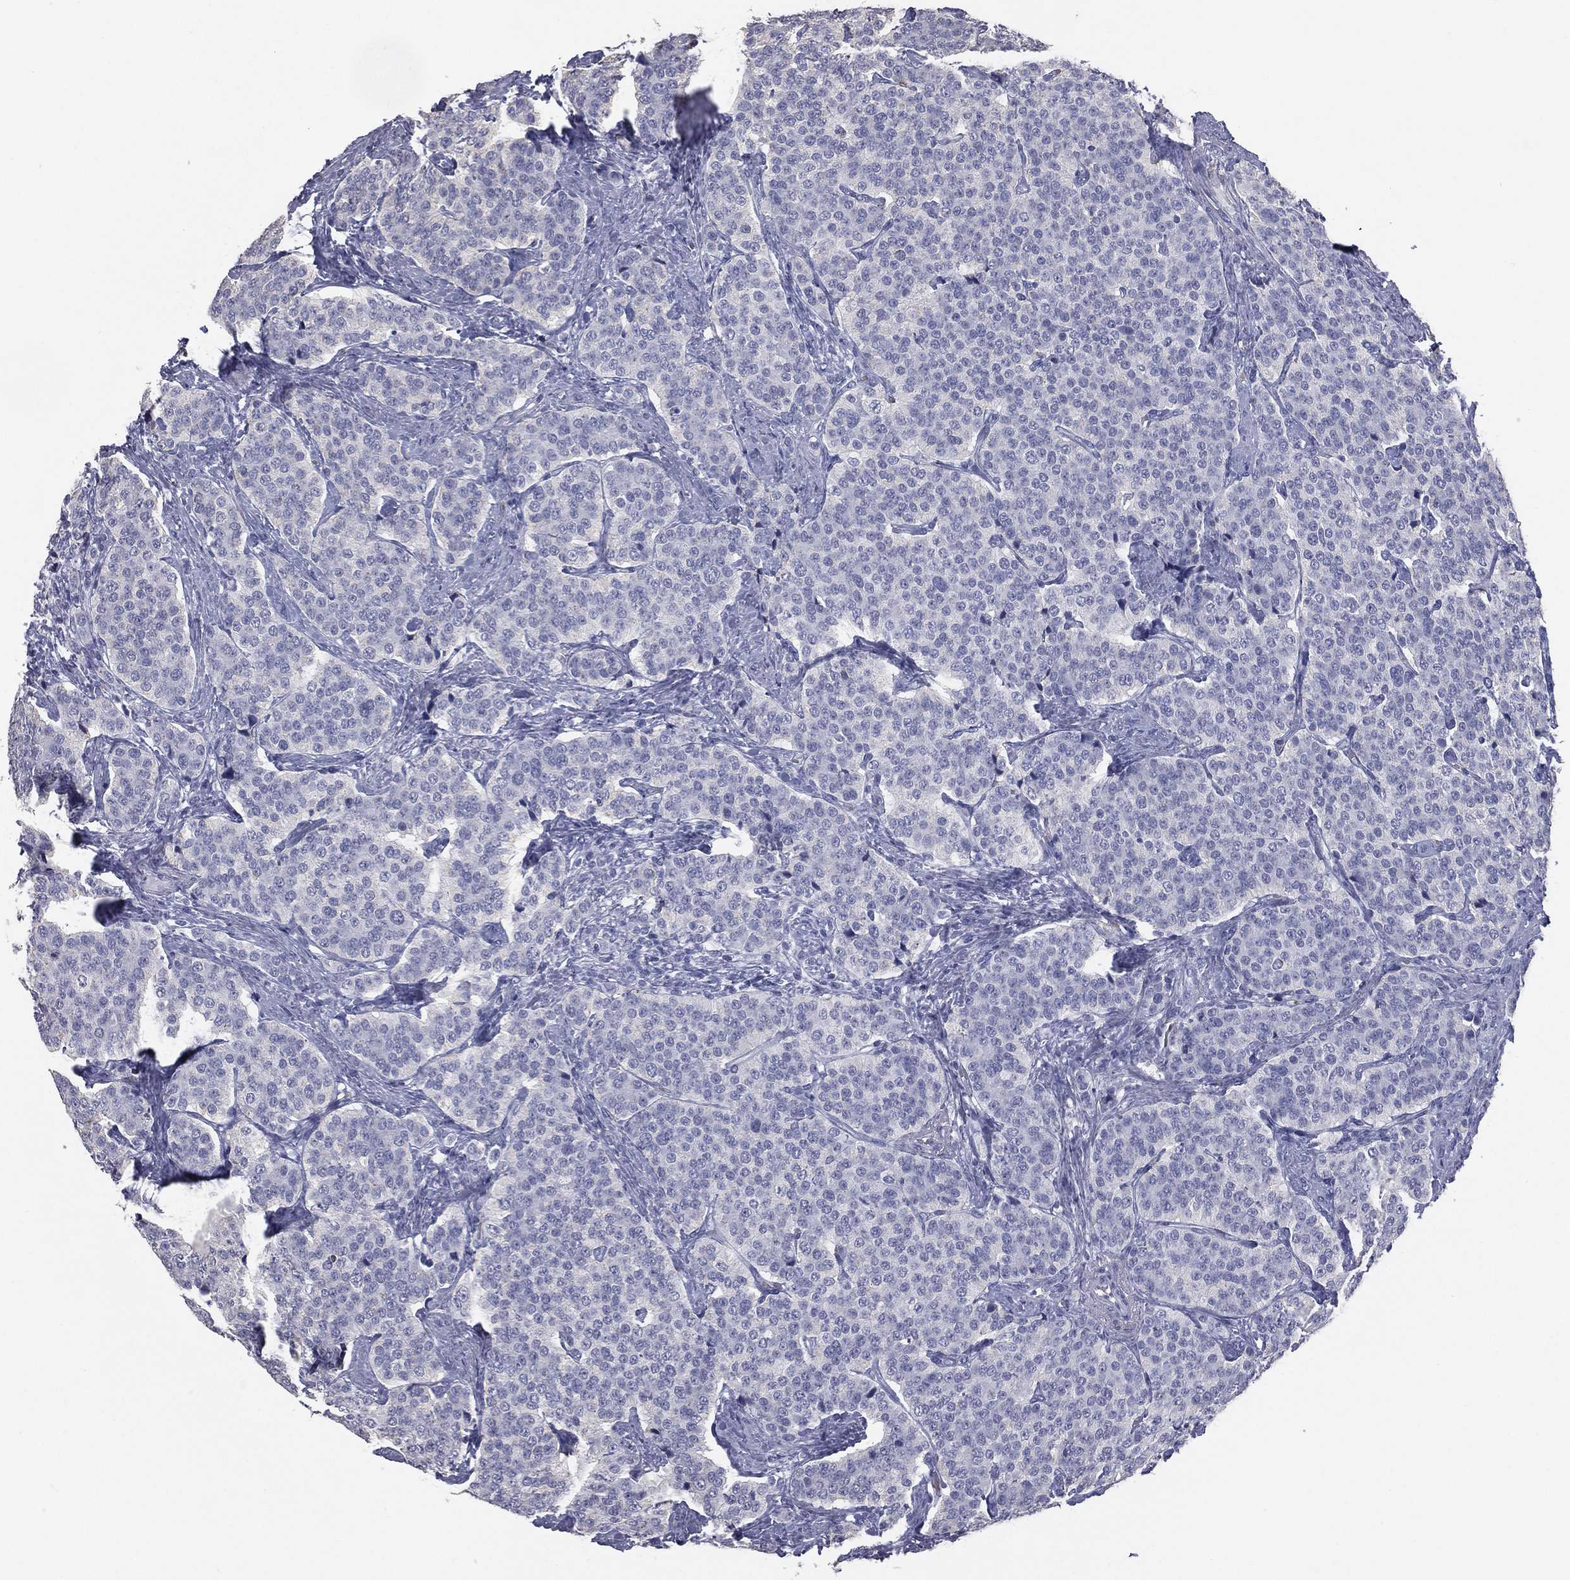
{"staining": {"intensity": "negative", "quantity": "none", "location": "none"}, "tissue": "carcinoid", "cell_type": "Tumor cells", "image_type": "cancer", "snomed": [{"axis": "morphology", "description": "Carcinoid, malignant, NOS"}, {"axis": "topography", "description": "Small intestine"}], "caption": "Immunohistochemistry (IHC) of human carcinoid reveals no positivity in tumor cells. The staining is performed using DAB (3,3'-diaminobenzidine) brown chromogen with nuclei counter-stained in using hematoxylin.", "gene": "ESX1", "patient": {"sex": "female", "age": 58}}